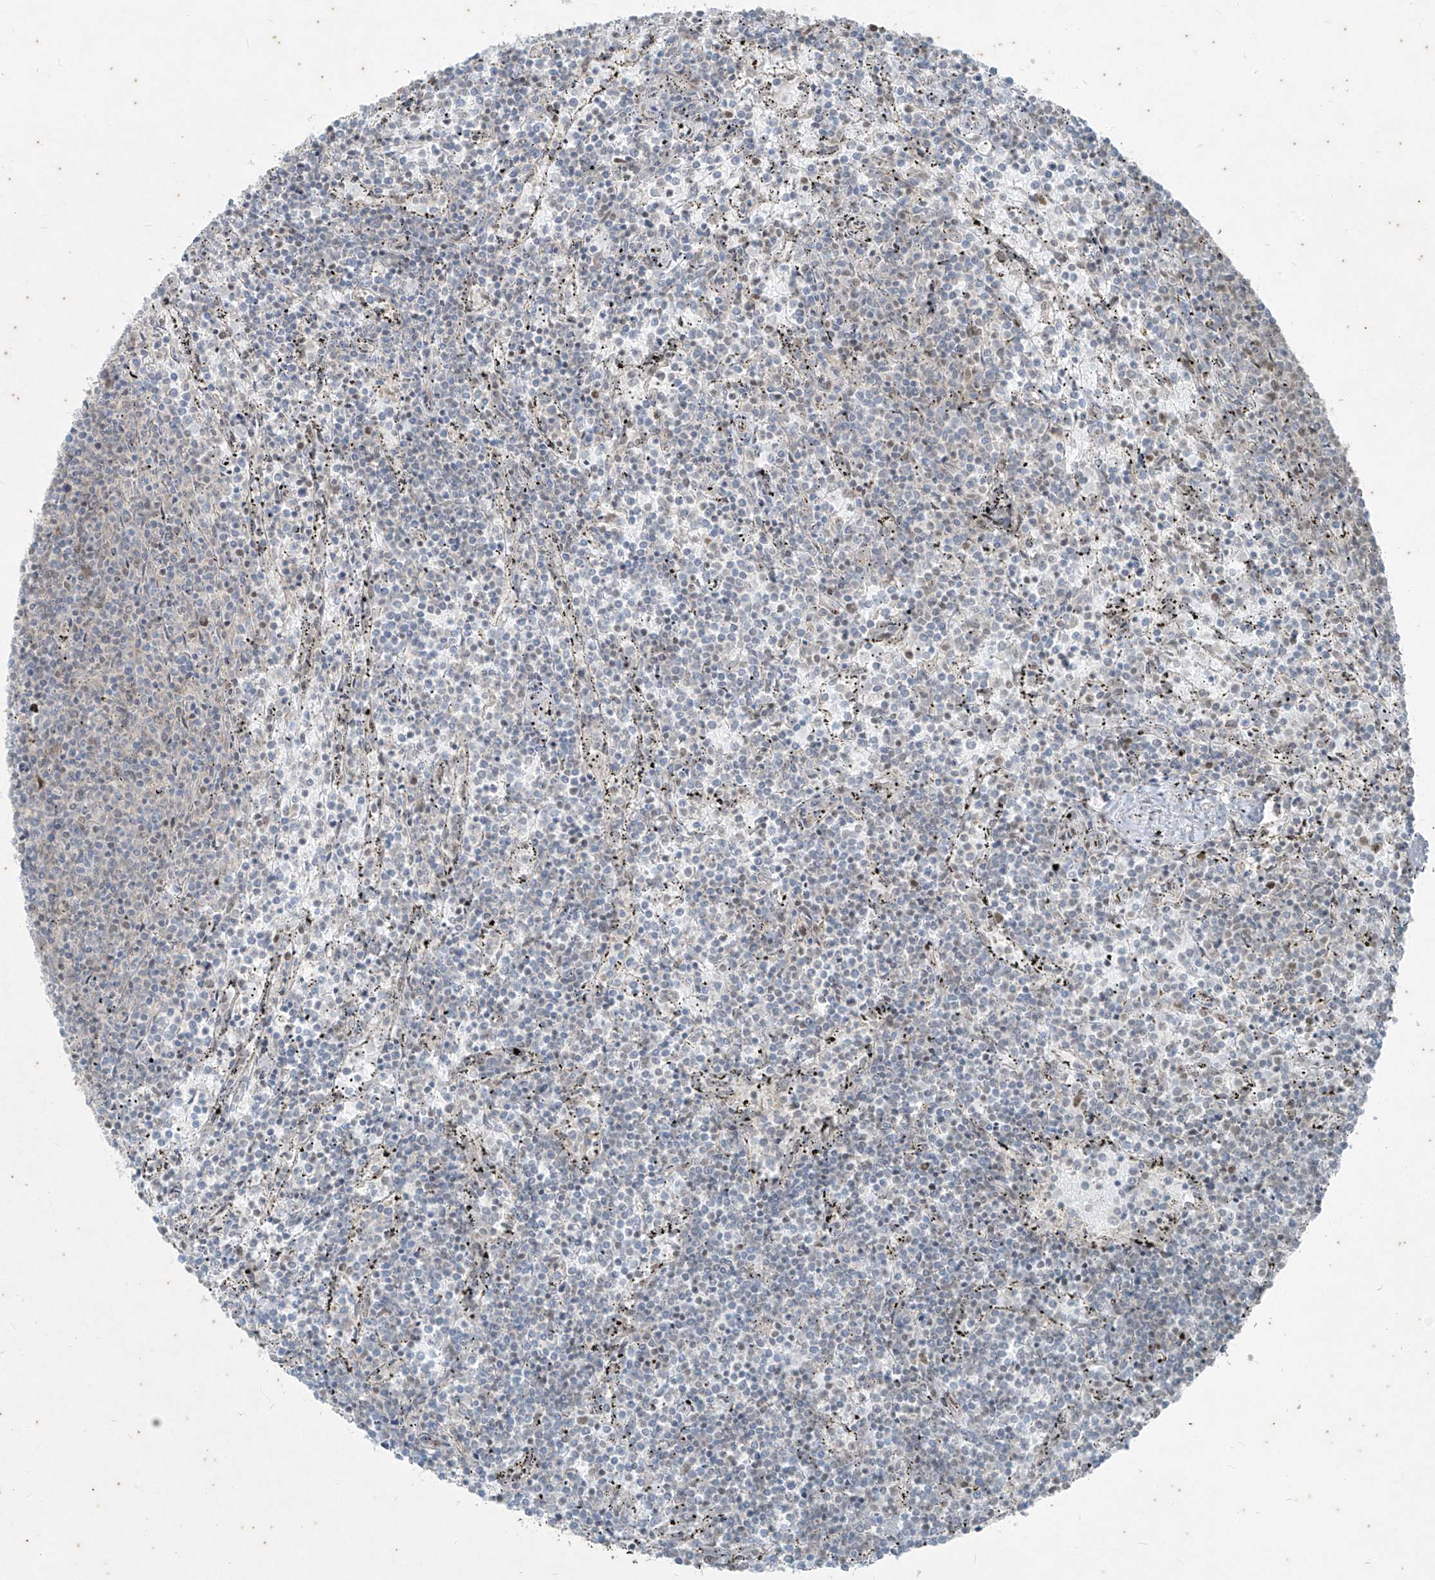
{"staining": {"intensity": "weak", "quantity": "<25%", "location": "nuclear"}, "tissue": "lymphoma", "cell_type": "Tumor cells", "image_type": "cancer", "snomed": [{"axis": "morphology", "description": "Malignant lymphoma, non-Hodgkin's type, Low grade"}, {"axis": "topography", "description": "Spleen"}], "caption": "IHC of human lymphoma reveals no positivity in tumor cells.", "gene": "ZNF354B", "patient": {"sex": "female", "age": 50}}